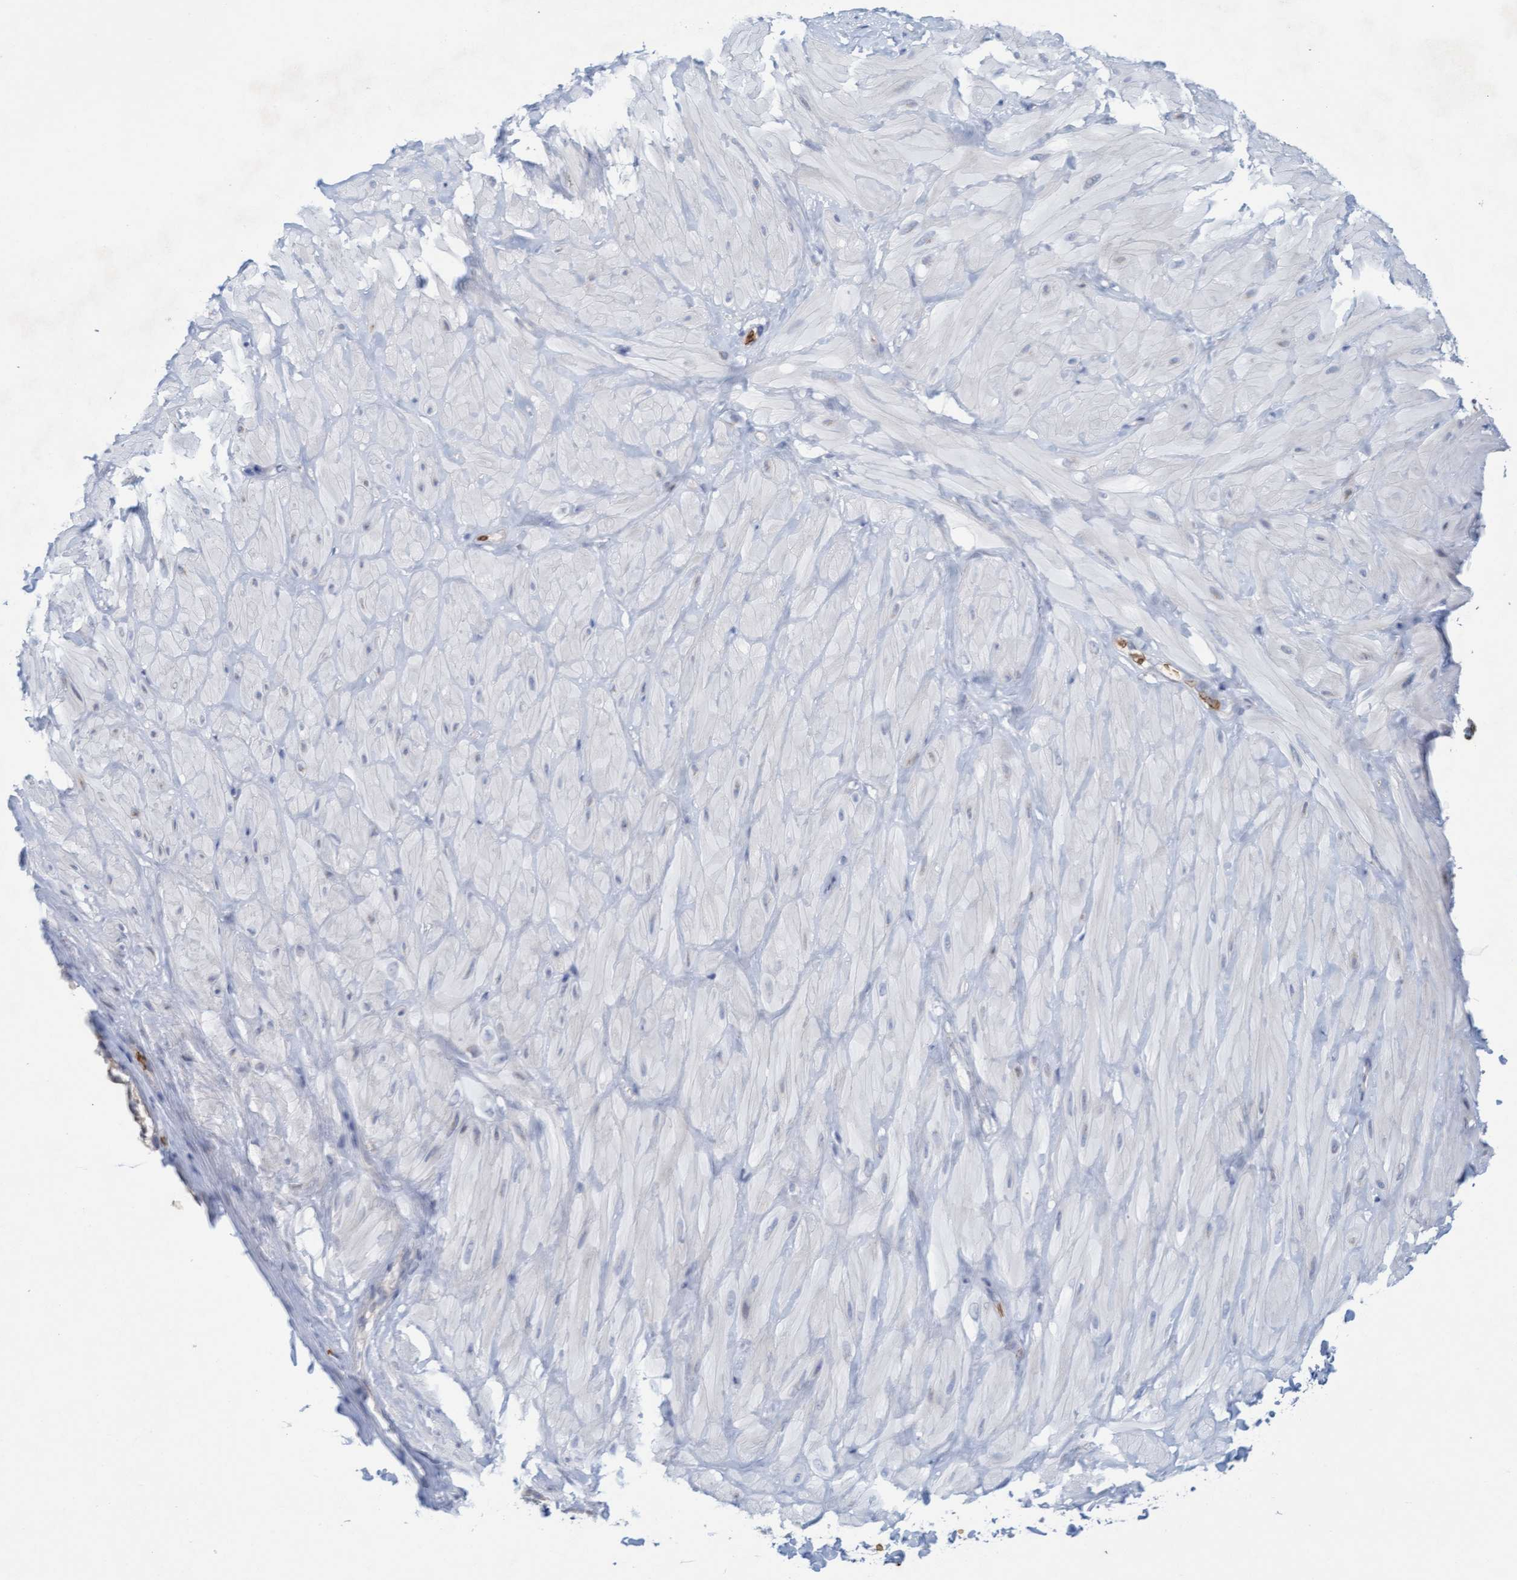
{"staining": {"intensity": "negative", "quantity": "none", "location": "none"}, "tissue": "adipose tissue", "cell_type": "Adipocytes", "image_type": "normal", "snomed": [{"axis": "morphology", "description": "Normal tissue, NOS"}, {"axis": "topography", "description": "Adipose tissue"}, {"axis": "topography", "description": "Vascular tissue"}, {"axis": "topography", "description": "Peripheral nerve tissue"}], "caption": "Immunohistochemistry micrograph of normal adipose tissue stained for a protein (brown), which demonstrates no staining in adipocytes.", "gene": "SPEM2", "patient": {"sex": "male", "age": 25}}